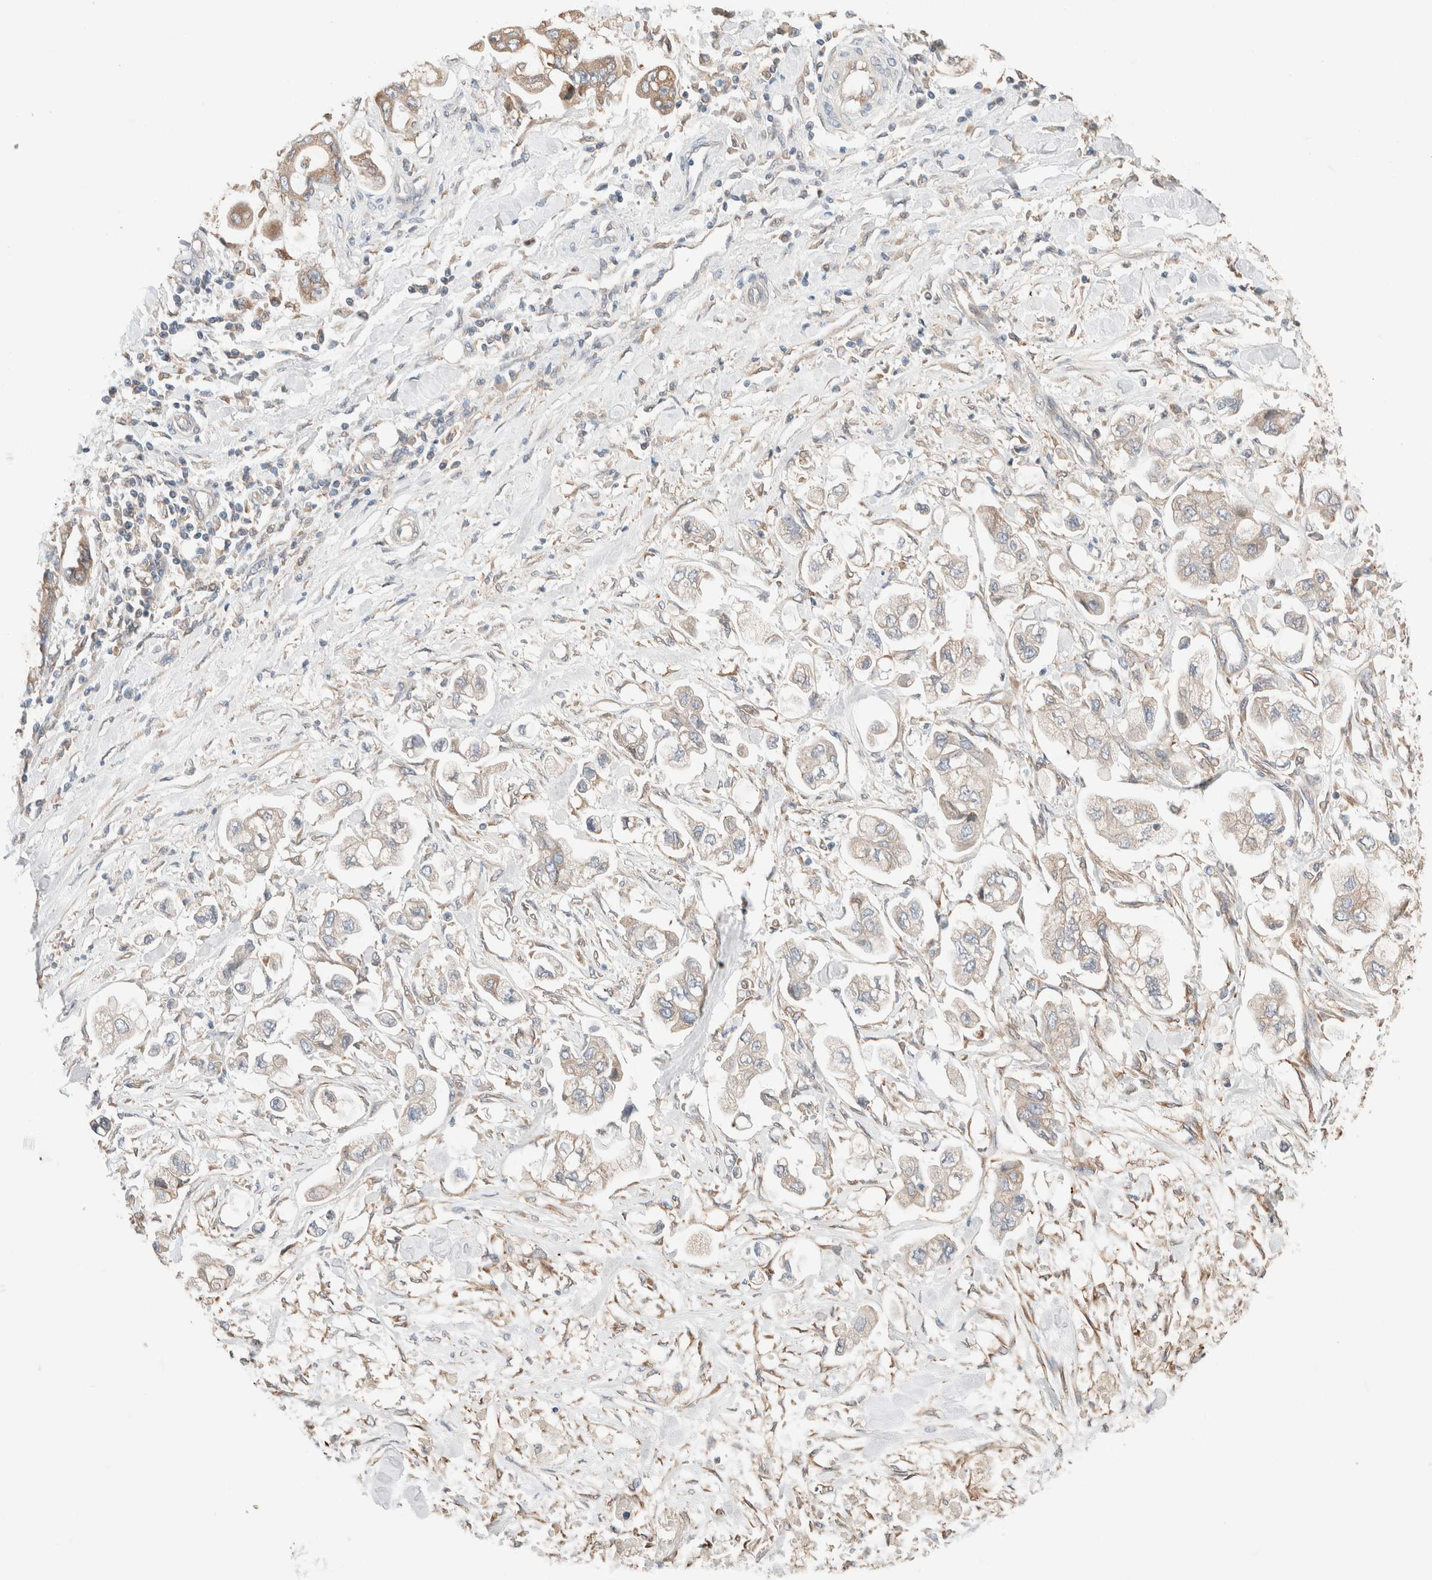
{"staining": {"intensity": "weak", "quantity": "25%-75%", "location": "cytoplasmic/membranous"}, "tissue": "stomach cancer", "cell_type": "Tumor cells", "image_type": "cancer", "snomed": [{"axis": "morphology", "description": "Normal tissue, NOS"}, {"axis": "morphology", "description": "Adenocarcinoma, NOS"}, {"axis": "topography", "description": "Stomach"}], "caption": "The micrograph displays staining of stomach cancer (adenocarcinoma), revealing weak cytoplasmic/membranous protein positivity (brown color) within tumor cells.", "gene": "PCM1", "patient": {"sex": "male", "age": 62}}